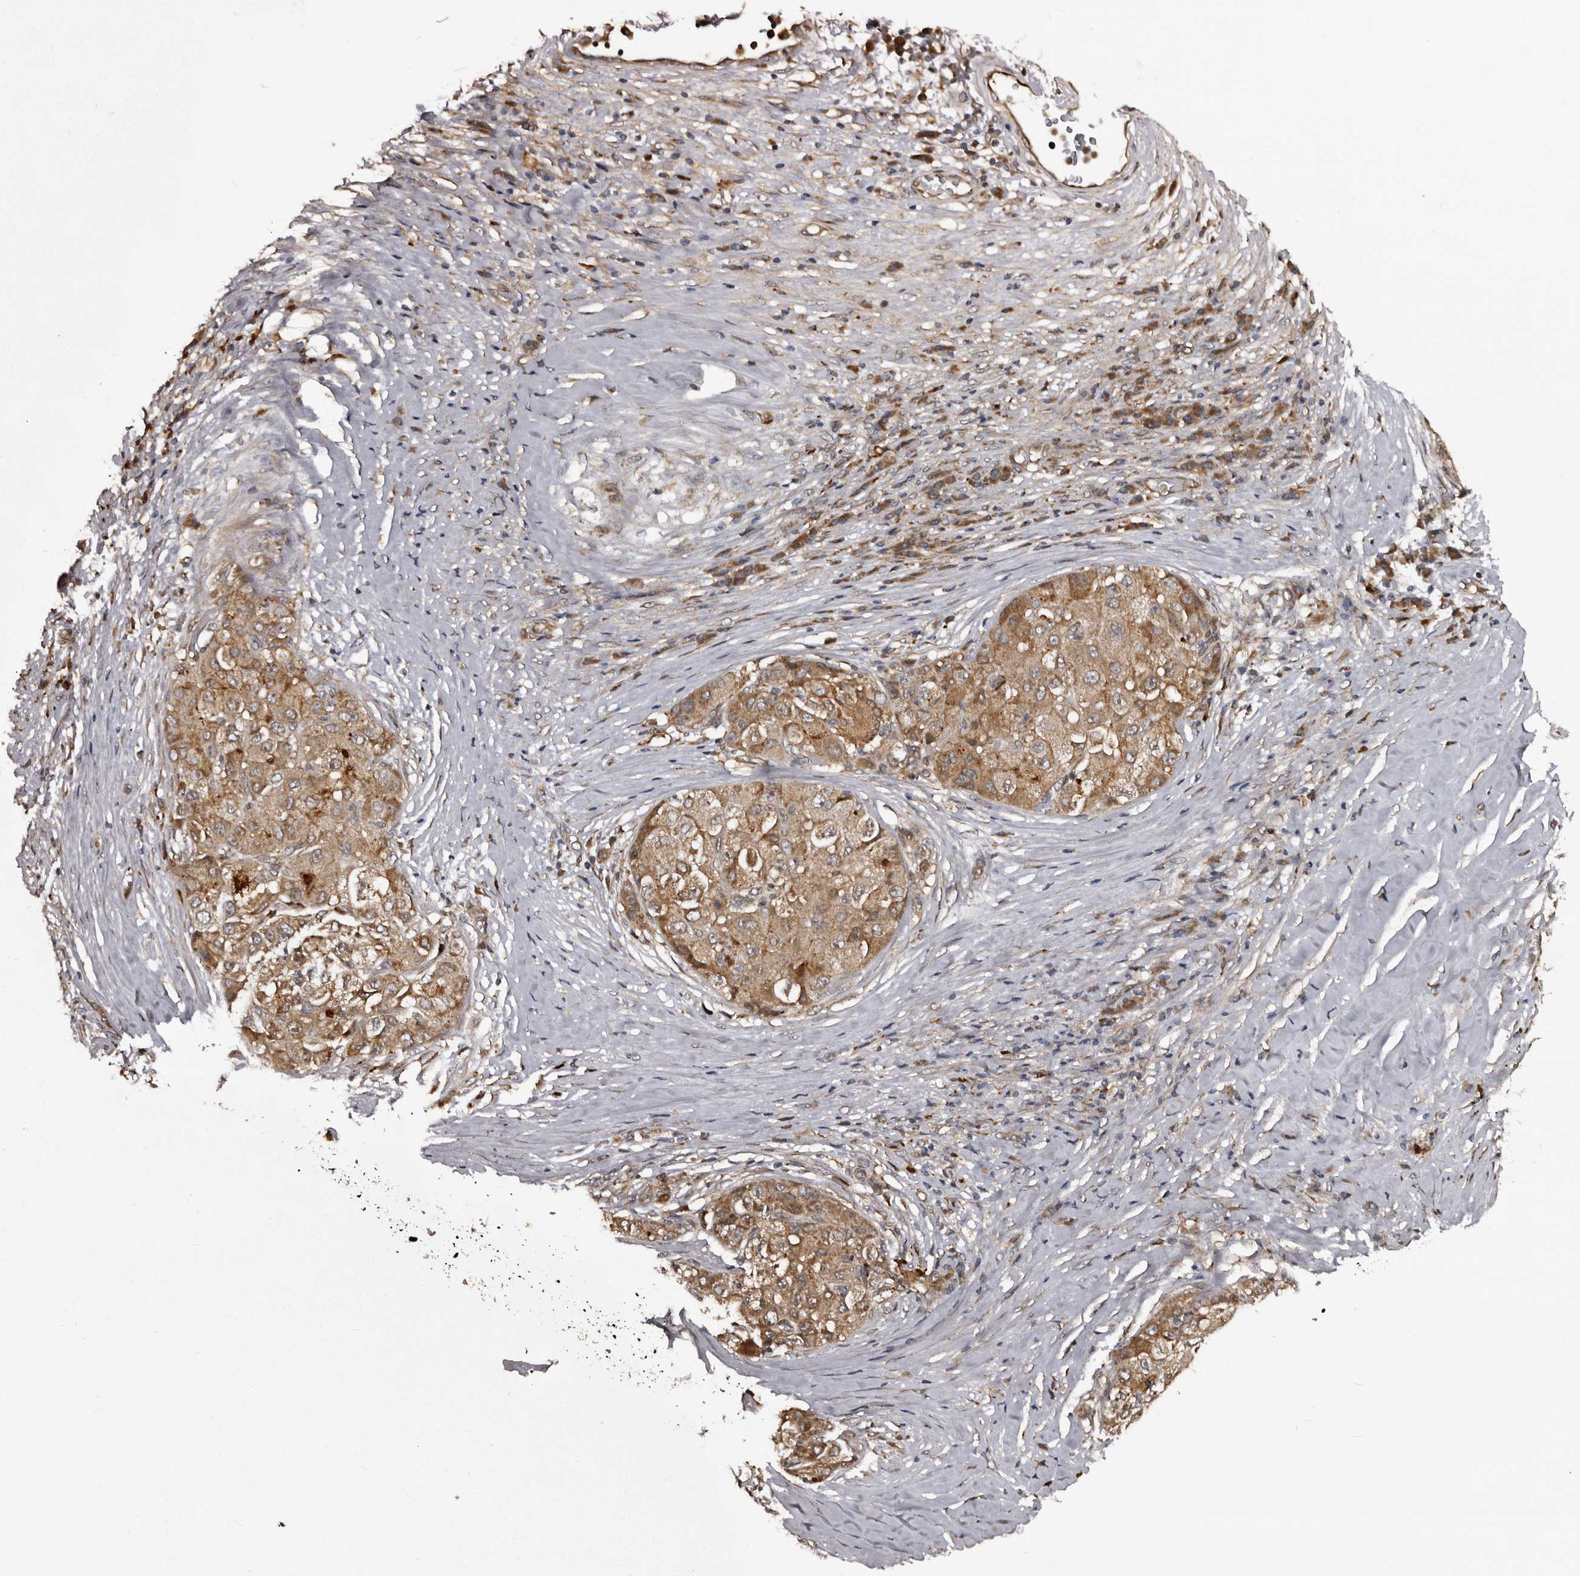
{"staining": {"intensity": "moderate", "quantity": ">75%", "location": "cytoplasmic/membranous"}, "tissue": "liver cancer", "cell_type": "Tumor cells", "image_type": "cancer", "snomed": [{"axis": "morphology", "description": "Carcinoma, Hepatocellular, NOS"}, {"axis": "topography", "description": "Liver"}], "caption": "The image shows staining of liver cancer, revealing moderate cytoplasmic/membranous protein staining (brown color) within tumor cells.", "gene": "SERTAD4", "patient": {"sex": "male", "age": 80}}